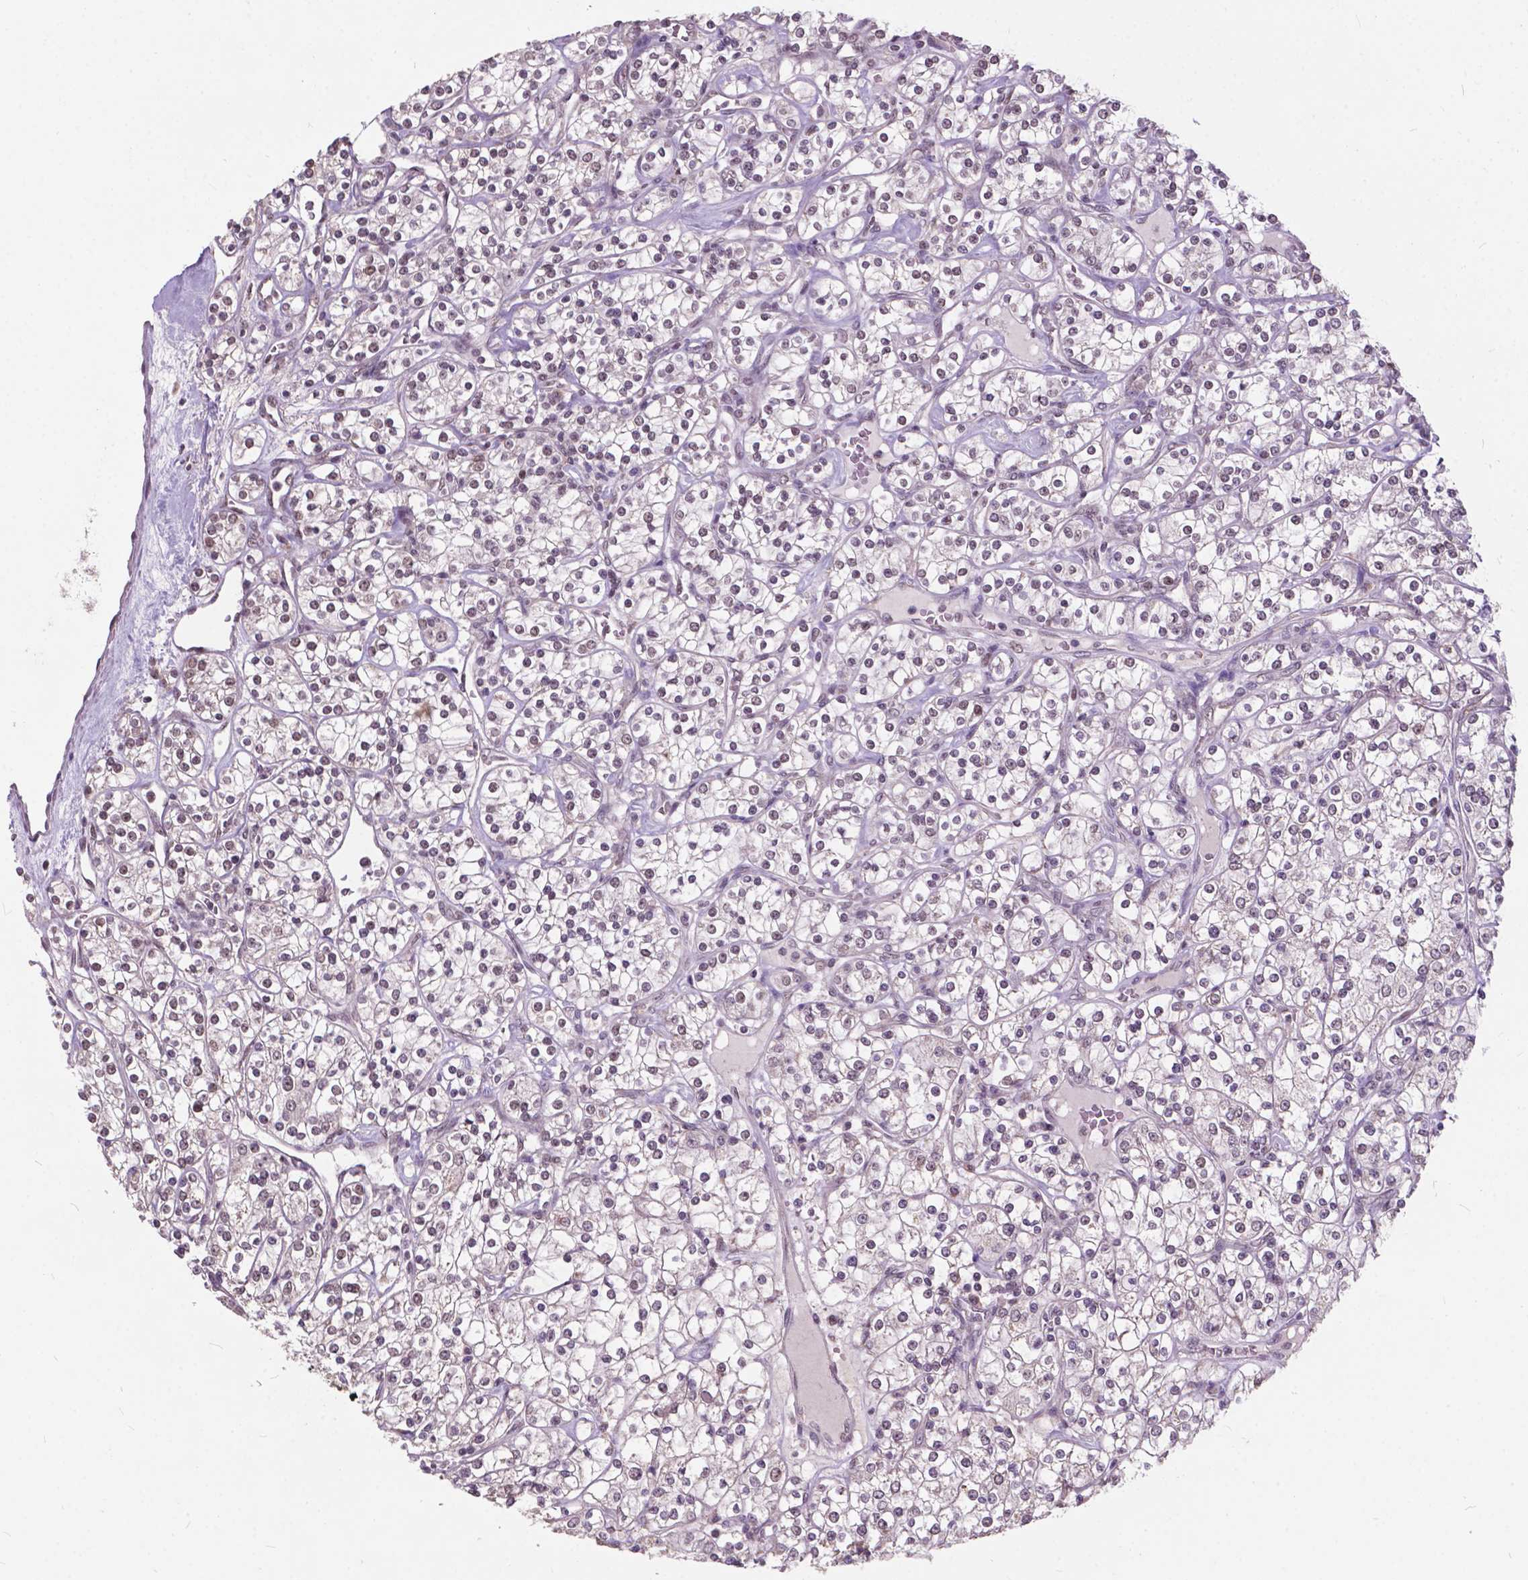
{"staining": {"intensity": "weak", "quantity": "<25%", "location": "nuclear"}, "tissue": "renal cancer", "cell_type": "Tumor cells", "image_type": "cancer", "snomed": [{"axis": "morphology", "description": "Adenocarcinoma, NOS"}, {"axis": "topography", "description": "Kidney"}], "caption": "The histopathology image reveals no significant expression in tumor cells of adenocarcinoma (renal).", "gene": "MSH2", "patient": {"sex": "male", "age": 77}}